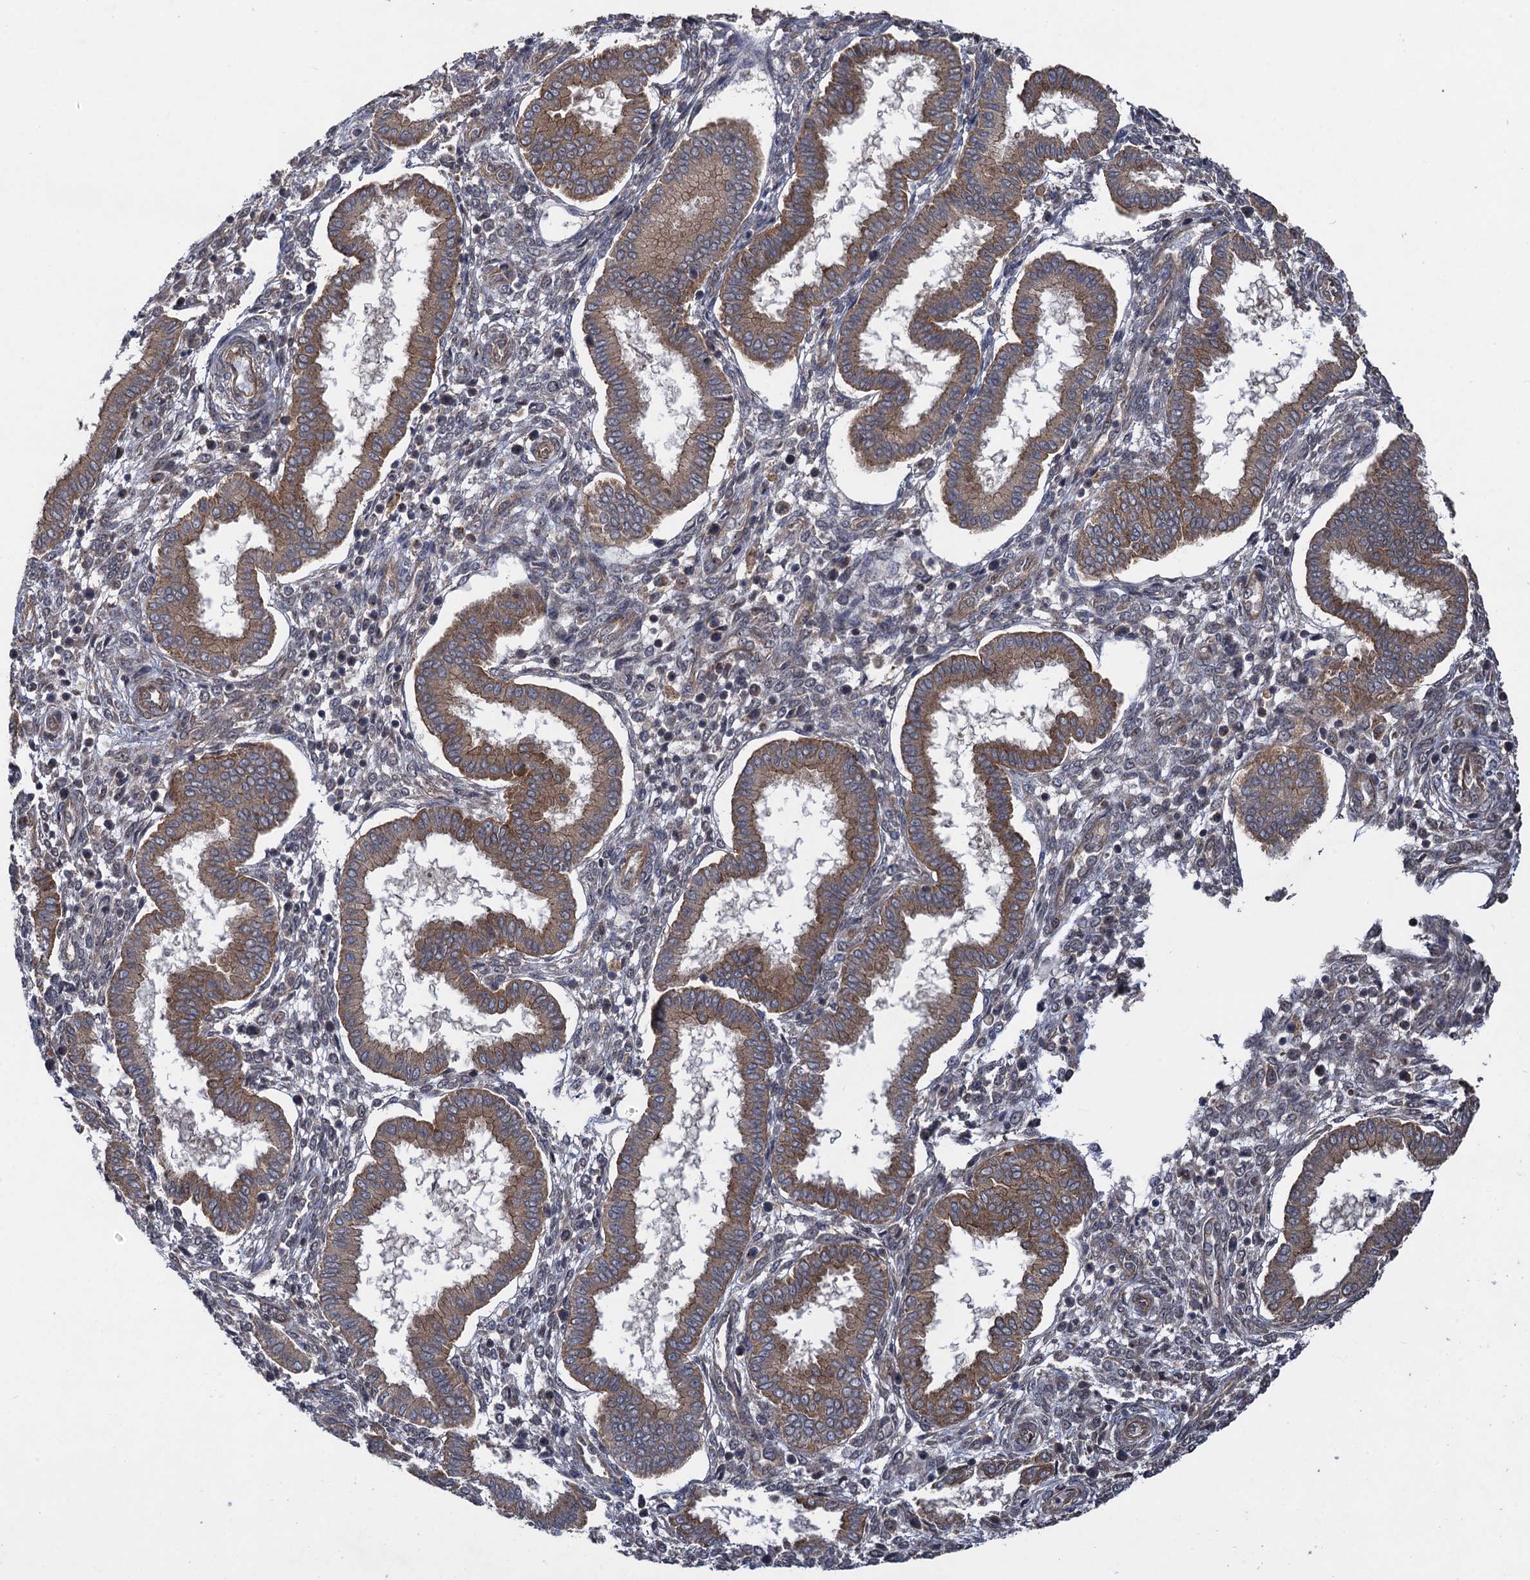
{"staining": {"intensity": "weak", "quantity": "<25%", "location": "cytoplasmic/membranous"}, "tissue": "endometrium", "cell_type": "Cells in endometrial stroma", "image_type": "normal", "snomed": [{"axis": "morphology", "description": "Normal tissue, NOS"}, {"axis": "topography", "description": "Endometrium"}], "caption": "This is a micrograph of immunohistochemistry staining of normal endometrium, which shows no expression in cells in endometrial stroma. (Immunohistochemistry, brightfield microscopy, high magnification).", "gene": "HAUS1", "patient": {"sex": "female", "age": 24}}